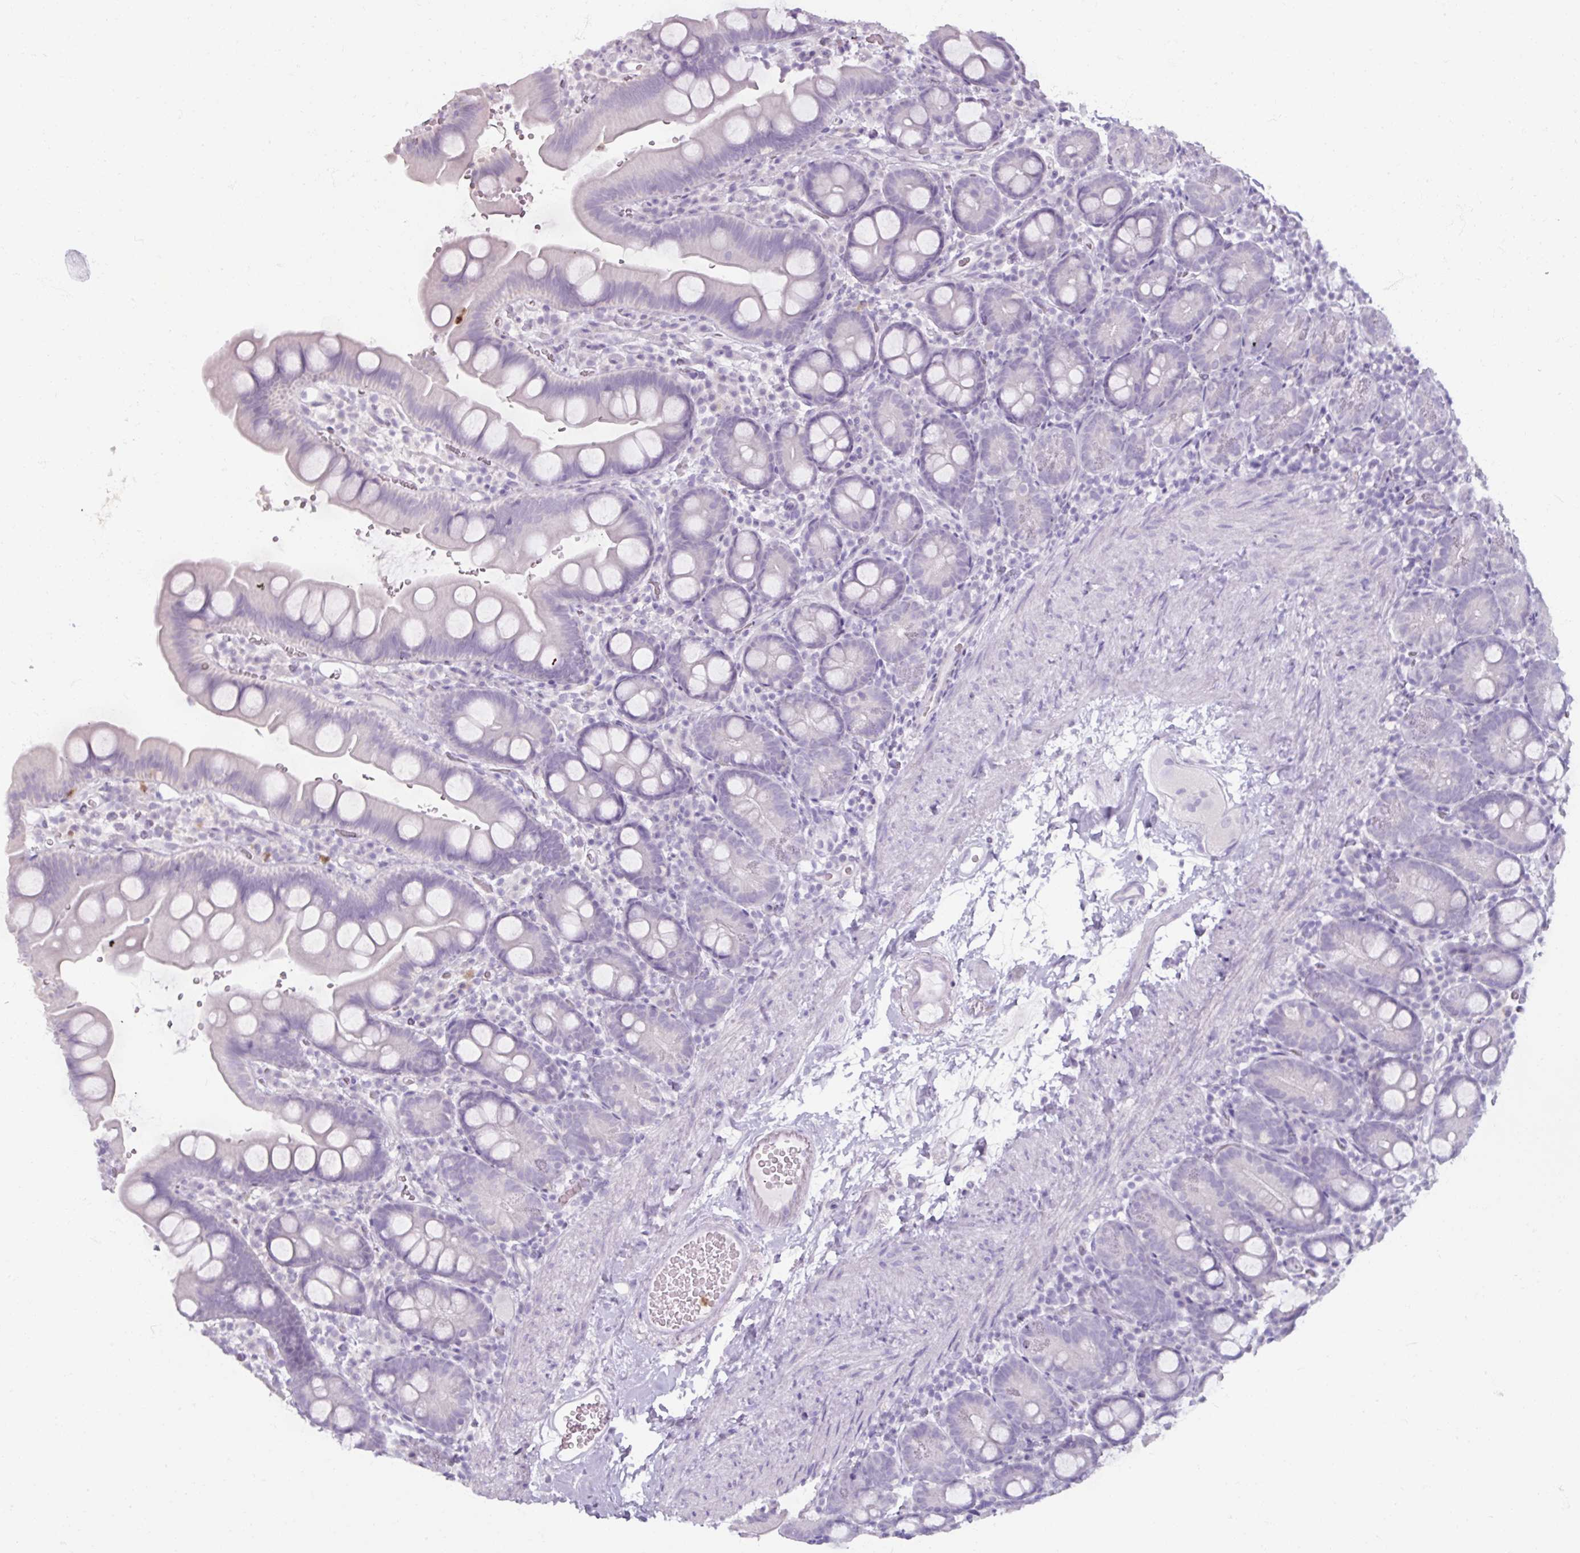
{"staining": {"intensity": "negative", "quantity": "none", "location": "none"}, "tissue": "small intestine", "cell_type": "Glandular cells", "image_type": "normal", "snomed": [{"axis": "morphology", "description": "Normal tissue, NOS"}, {"axis": "topography", "description": "Small intestine"}], "caption": "A photomicrograph of small intestine stained for a protein shows no brown staining in glandular cells.", "gene": "ARG1", "patient": {"sex": "female", "age": 68}}